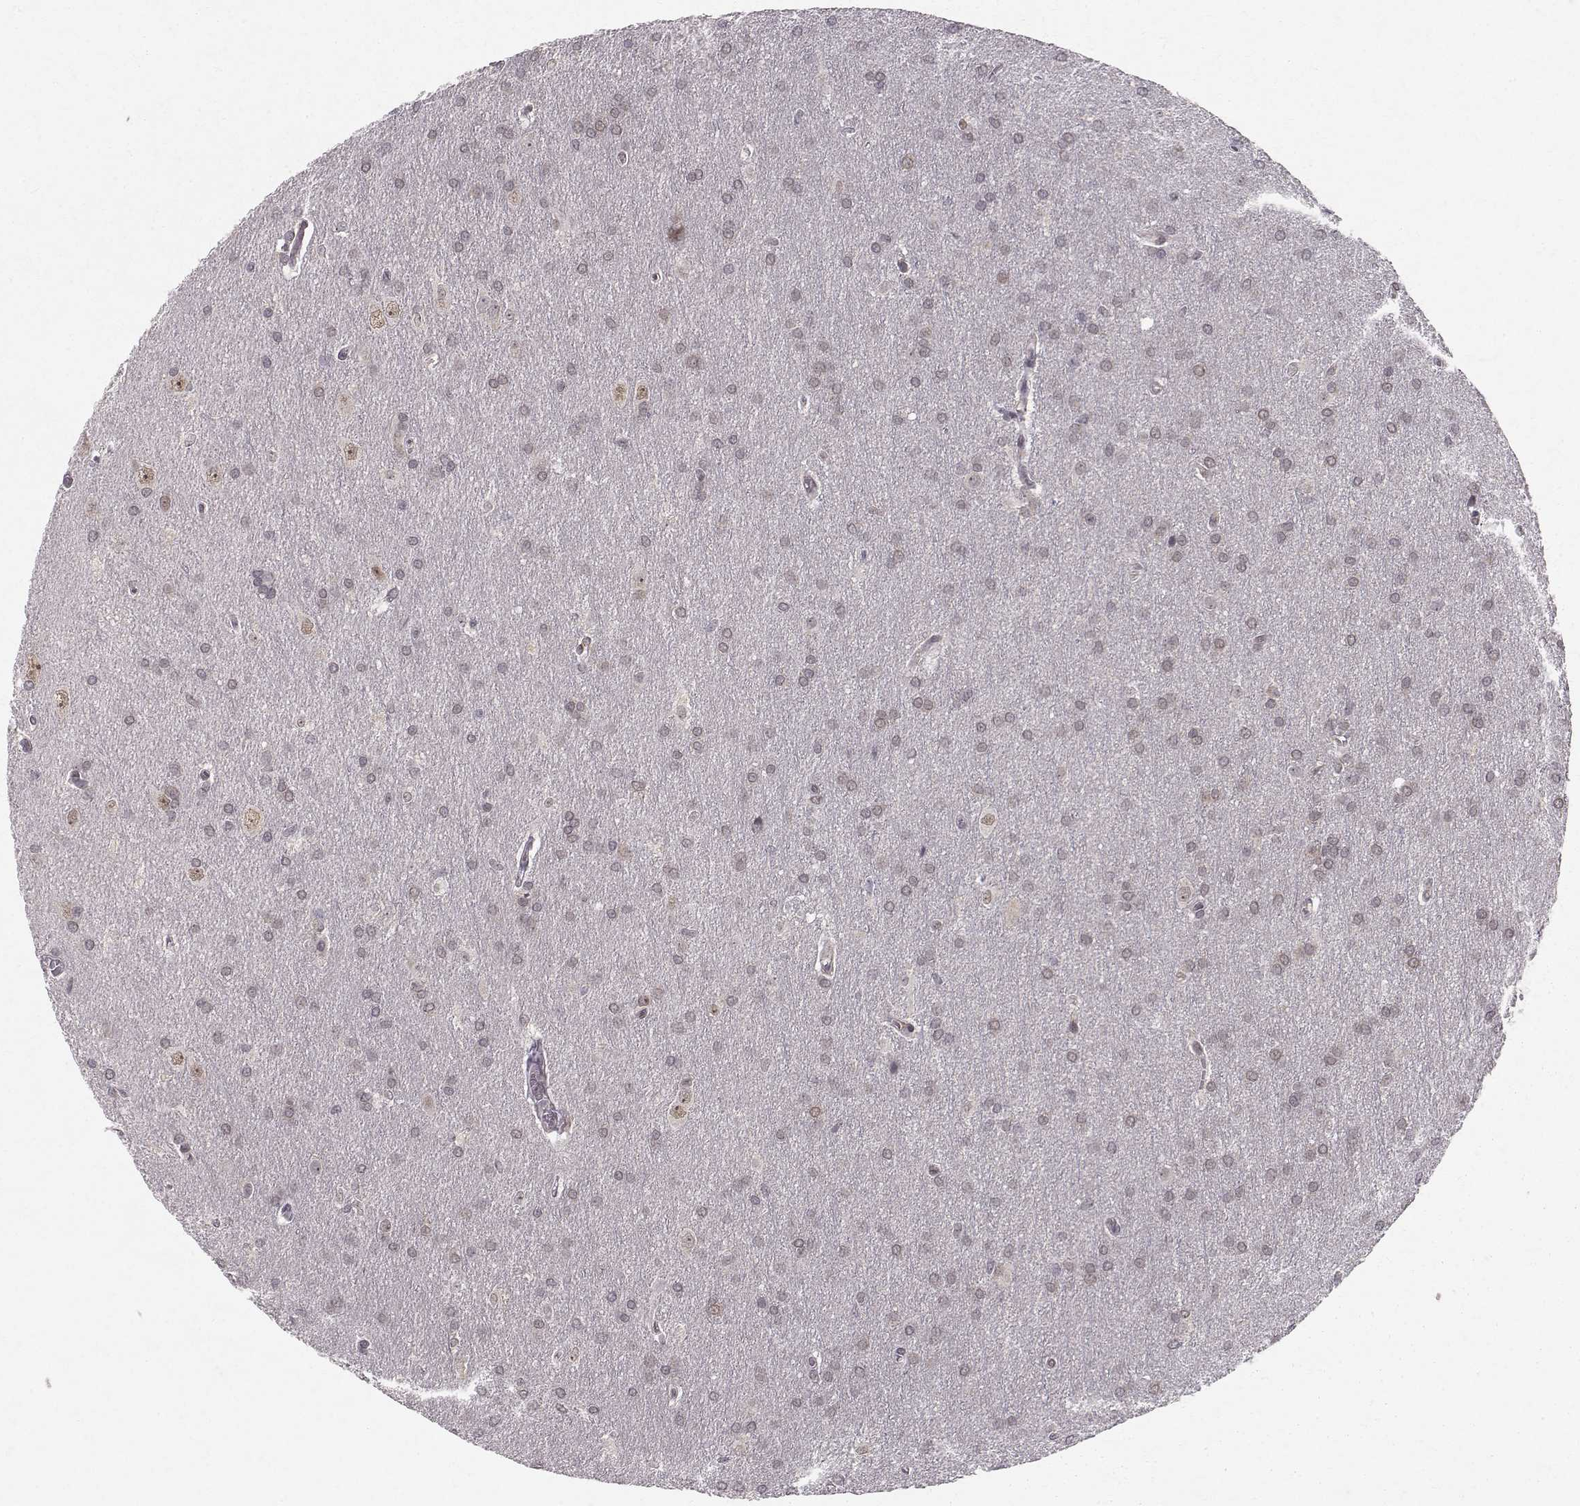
{"staining": {"intensity": "weak", "quantity": "25%-75%", "location": "cytoplasmic/membranous"}, "tissue": "glioma", "cell_type": "Tumor cells", "image_type": "cancer", "snomed": [{"axis": "morphology", "description": "Glioma, malignant, Low grade"}, {"axis": "topography", "description": "Brain"}], "caption": "Immunohistochemistry (IHC) photomicrograph of neoplastic tissue: human glioma stained using immunohistochemistry shows low levels of weak protein expression localized specifically in the cytoplasmic/membranous of tumor cells, appearing as a cytoplasmic/membranous brown color.", "gene": "RPP38", "patient": {"sex": "female", "age": 32}}